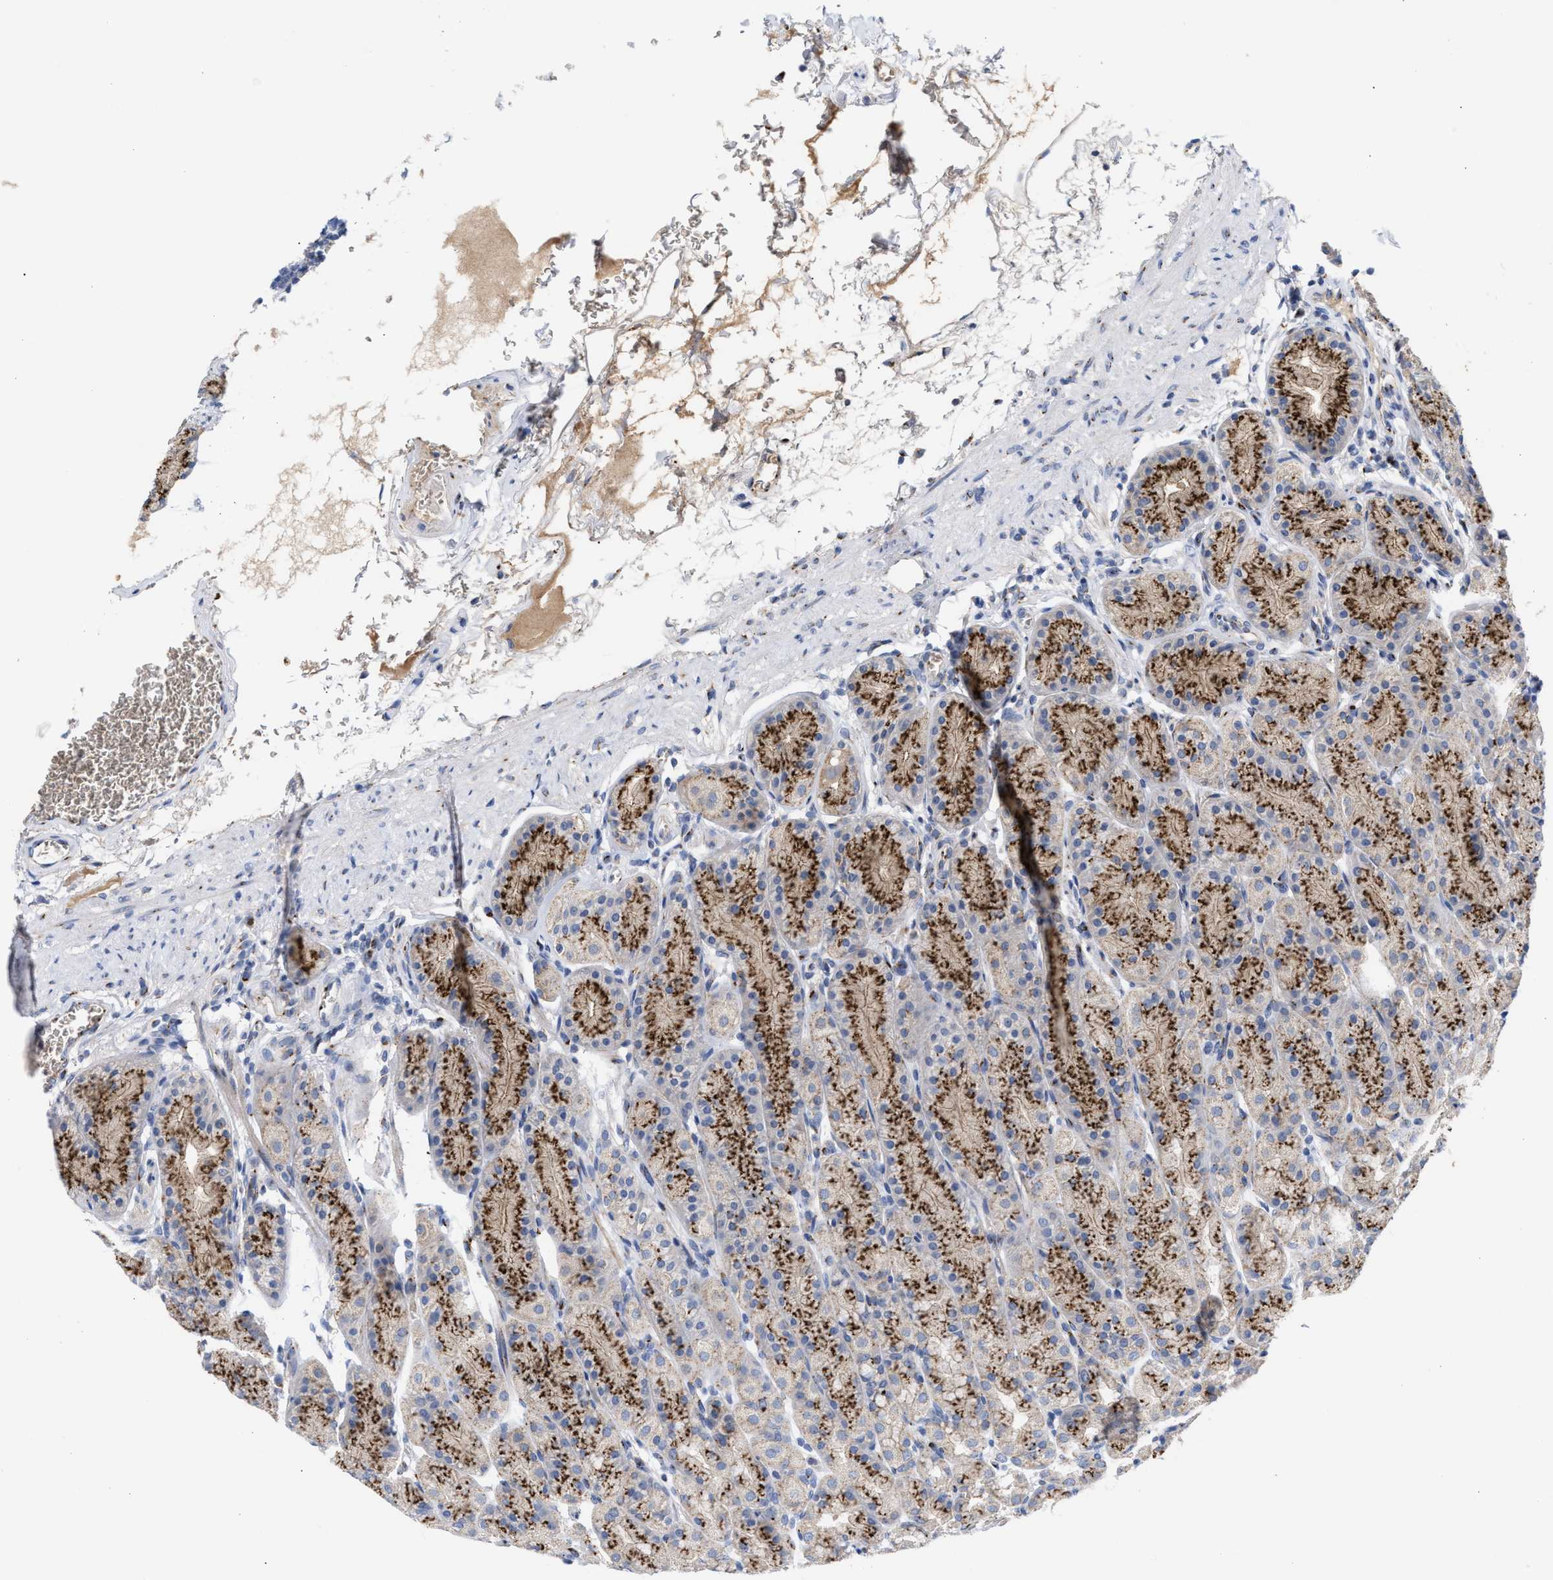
{"staining": {"intensity": "strong", "quantity": "25%-75%", "location": "cytoplasmic/membranous"}, "tissue": "stomach", "cell_type": "Glandular cells", "image_type": "normal", "snomed": [{"axis": "morphology", "description": "Normal tissue, NOS"}, {"axis": "topography", "description": "Stomach"}], "caption": "IHC micrograph of unremarkable human stomach stained for a protein (brown), which reveals high levels of strong cytoplasmic/membranous staining in about 25%-75% of glandular cells.", "gene": "CCL2", "patient": {"sex": "male", "age": 42}}